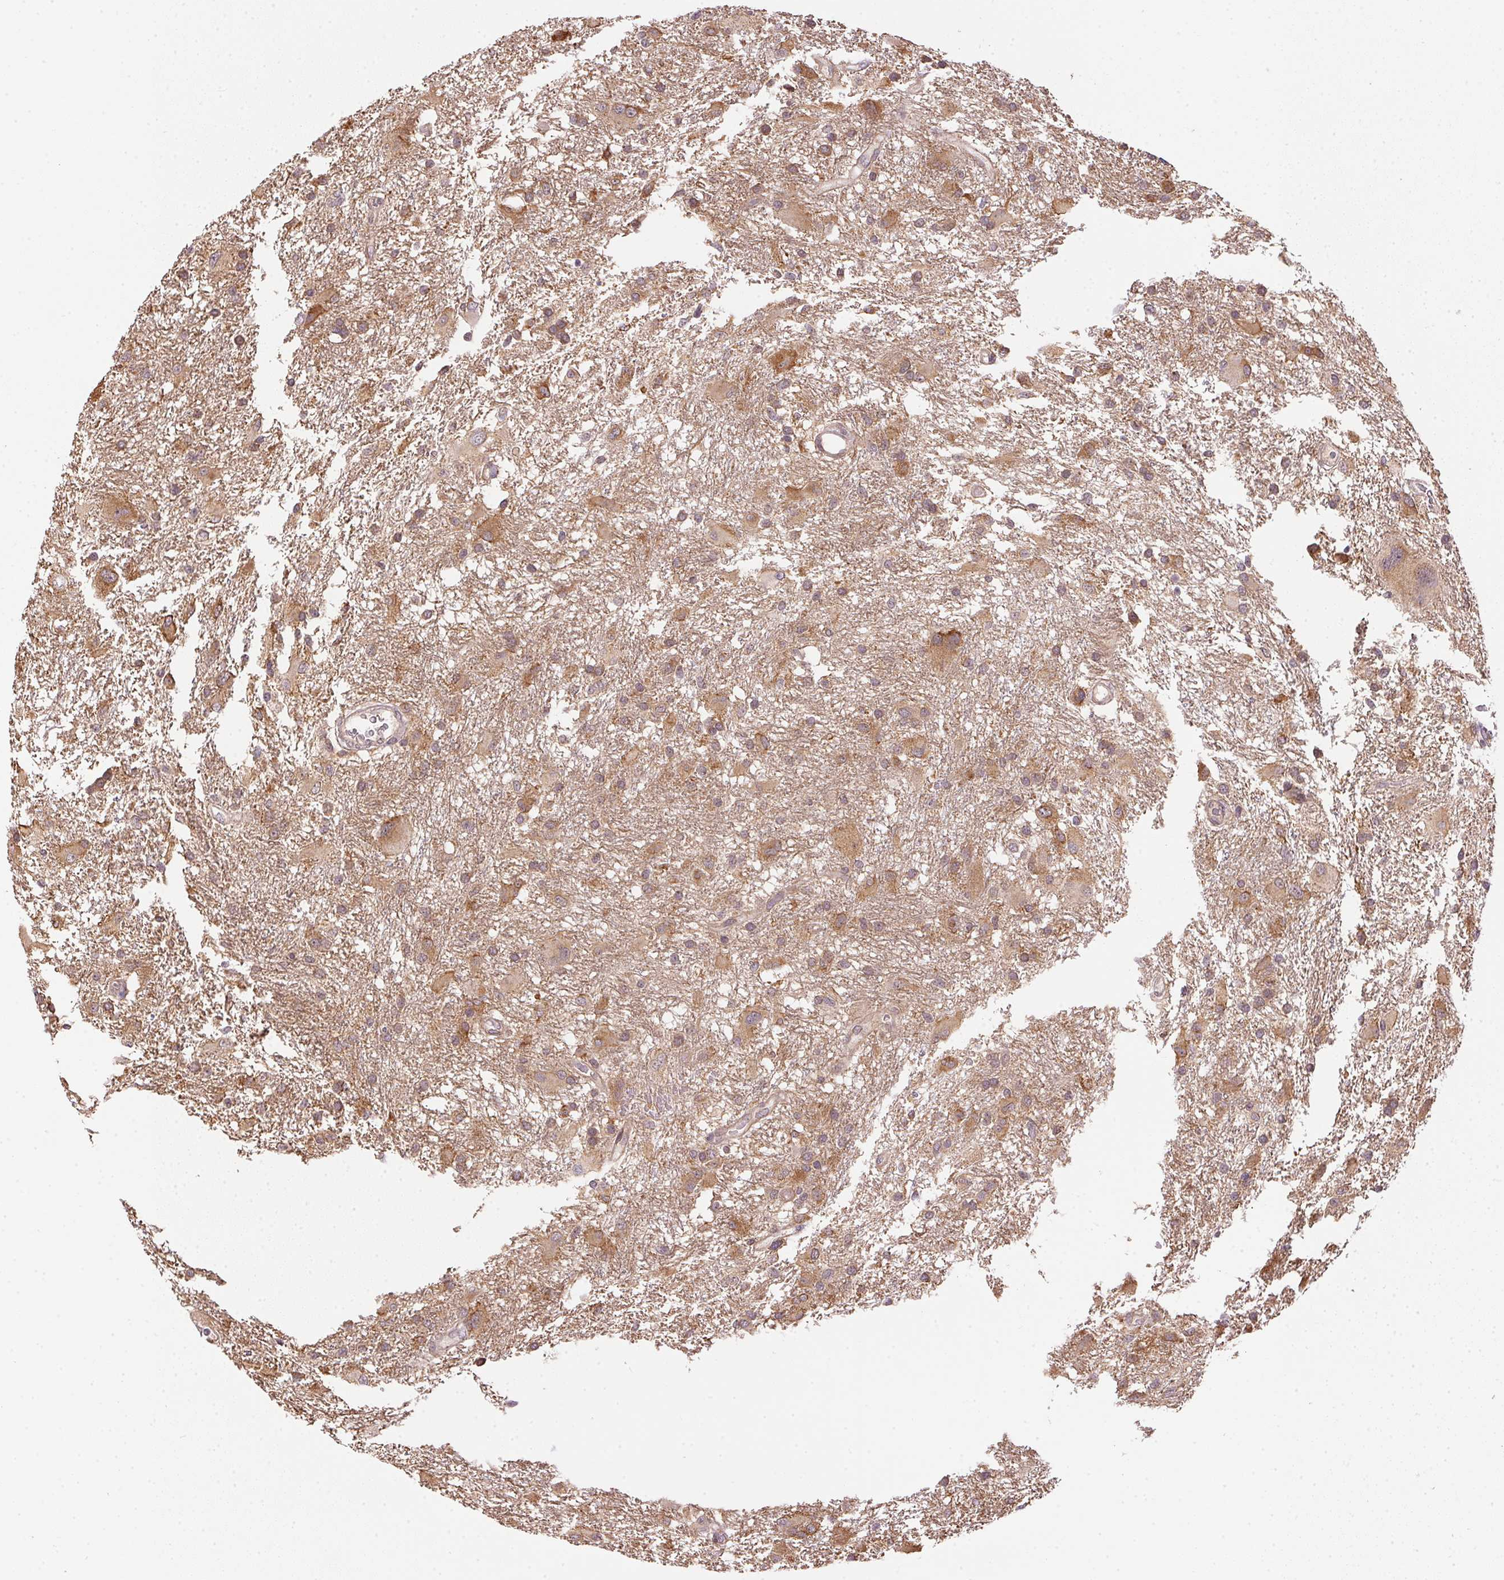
{"staining": {"intensity": "weak", "quantity": ">75%", "location": "cytoplasmic/membranous"}, "tissue": "glioma", "cell_type": "Tumor cells", "image_type": "cancer", "snomed": [{"axis": "morphology", "description": "Glioma, malignant, High grade"}, {"axis": "topography", "description": "Brain"}], "caption": "A photomicrograph of high-grade glioma (malignant) stained for a protein shows weak cytoplasmic/membranous brown staining in tumor cells.", "gene": "CFAP92", "patient": {"sex": "male", "age": 53}}